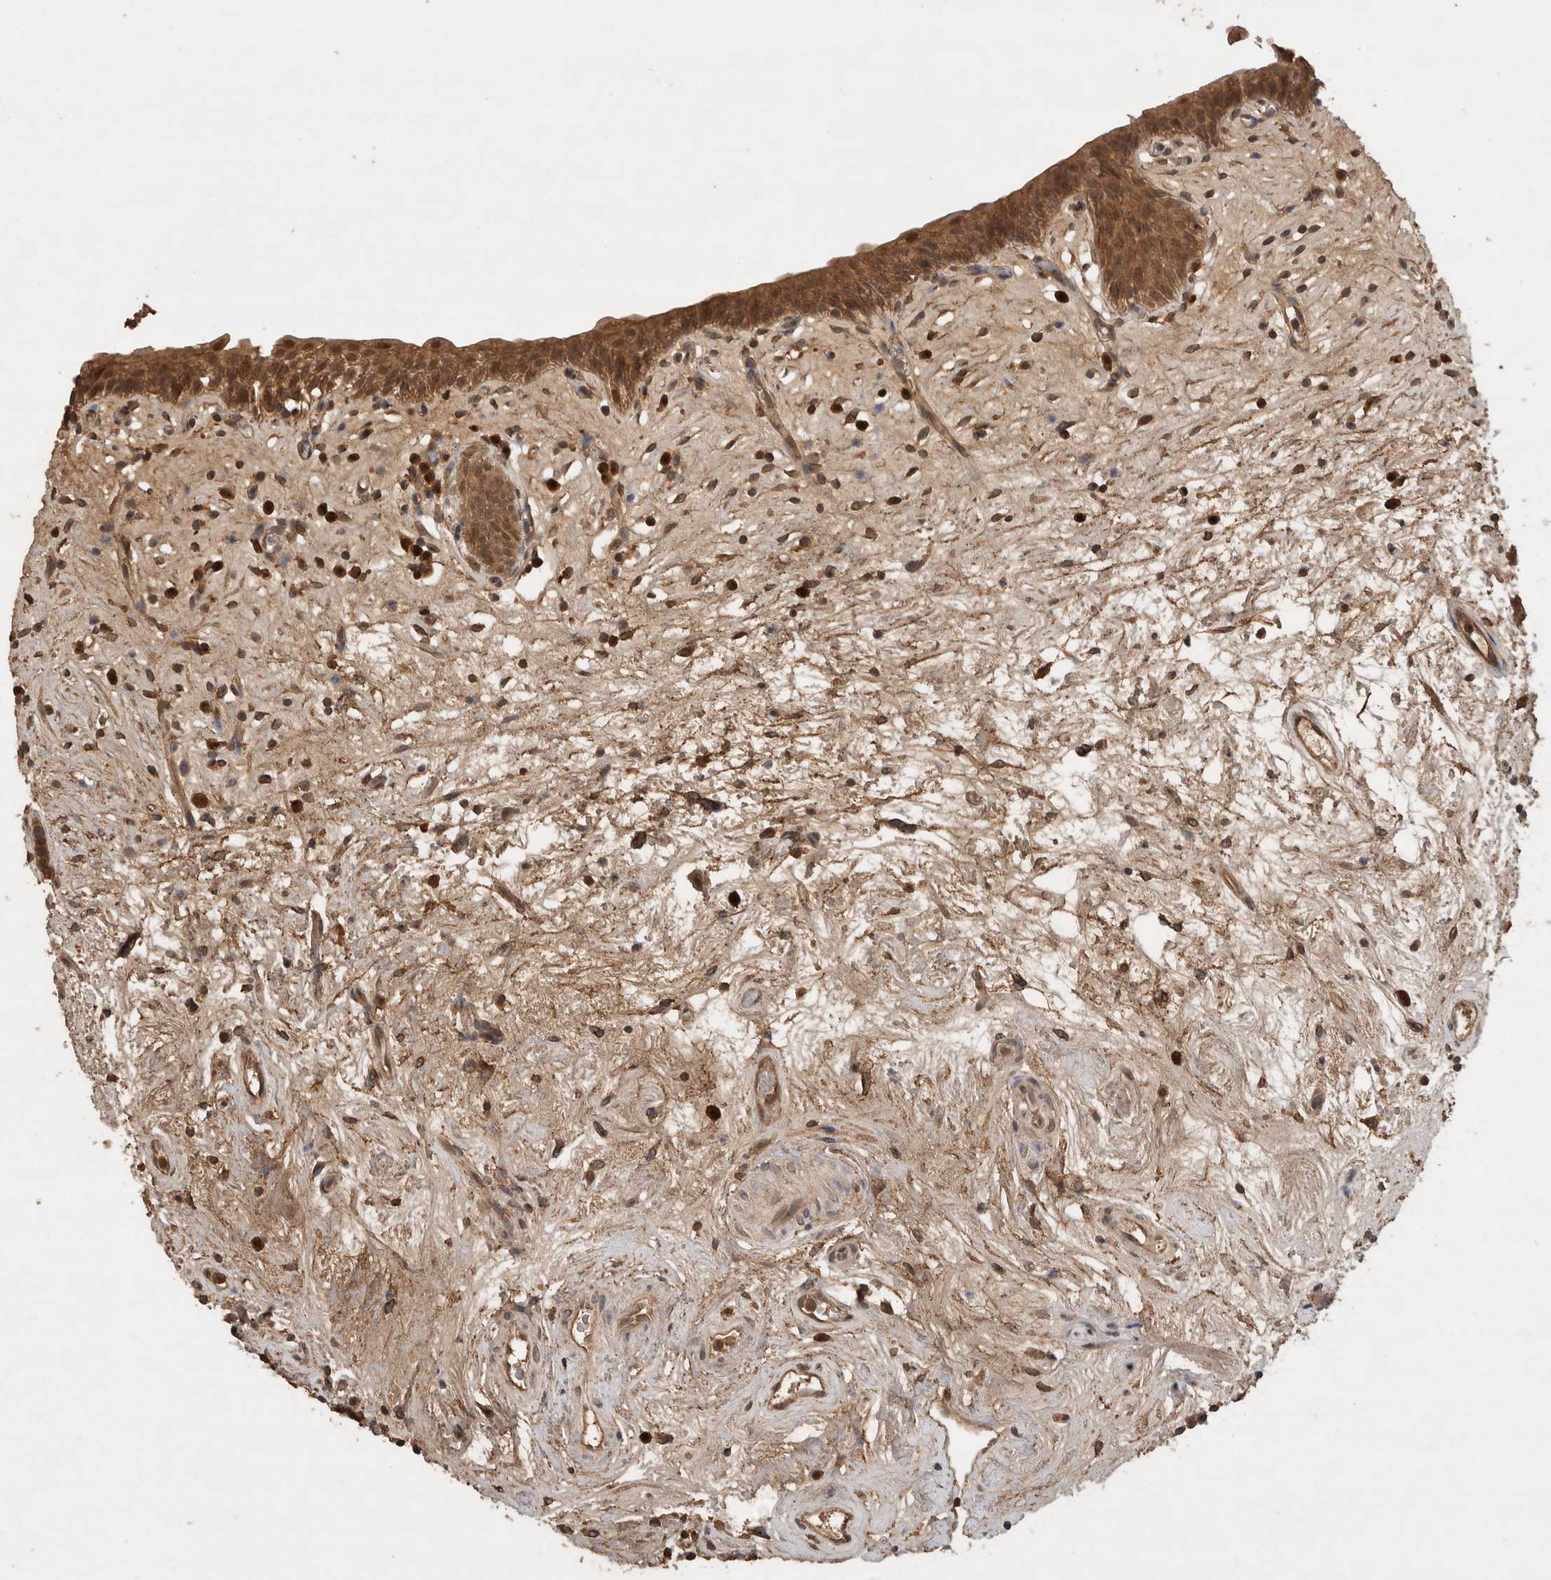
{"staining": {"intensity": "strong", "quantity": ">75%", "location": "cytoplasmic/membranous,nuclear"}, "tissue": "urinary bladder", "cell_type": "Urothelial cells", "image_type": "normal", "snomed": [{"axis": "morphology", "description": "Normal tissue, NOS"}, {"axis": "topography", "description": "Urinary bladder"}], "caption": "Strong cytoplasmic/membranous,nuclear positivity is appreciated in about >75% of urothelial cells in normal urinary bladder.", "gene": "OTUD7B", "patient": {"sex": "male", "age": 83}}